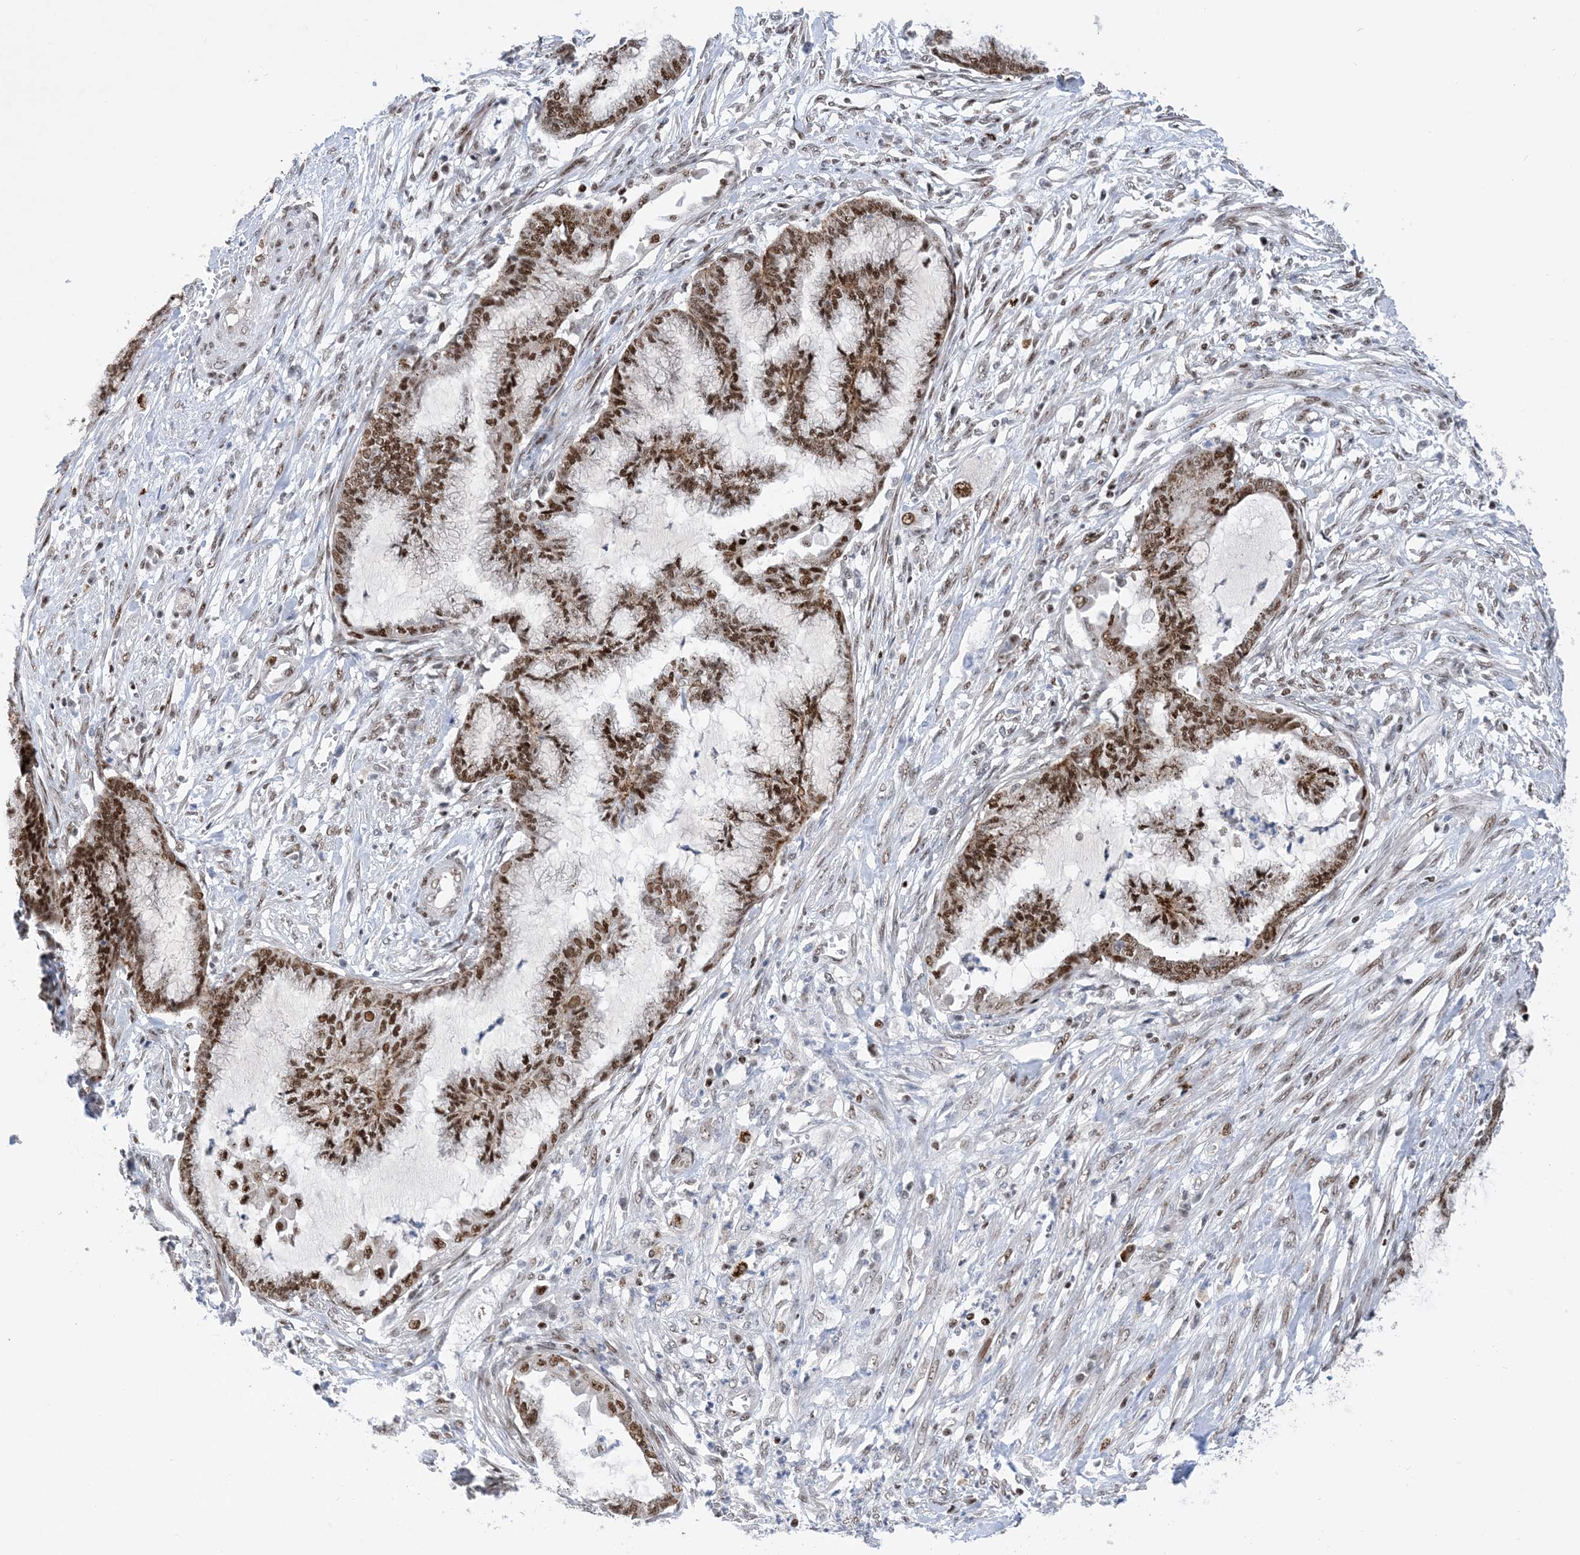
{"staining": {"intensity": "moderate", "quantity": ">75%", "location": "nuclear"}, "tissue": "endometrial cancer", "cell_type": "Tumor cells", "image_type": "cancer", "snomed": [{"axis": "morphology", "description": "Adenocarcinoma, NOS"}, {"axis": "topography", "description": "Endometrium"}], "caption": "Immunohistochemical staining of endometrial adenocarcinoma displays moderate nuclear protein staining in approximately >75% of tumor cells.", "gene": "TSPYL1", "patient": {"sex": "female", "age": 86}}